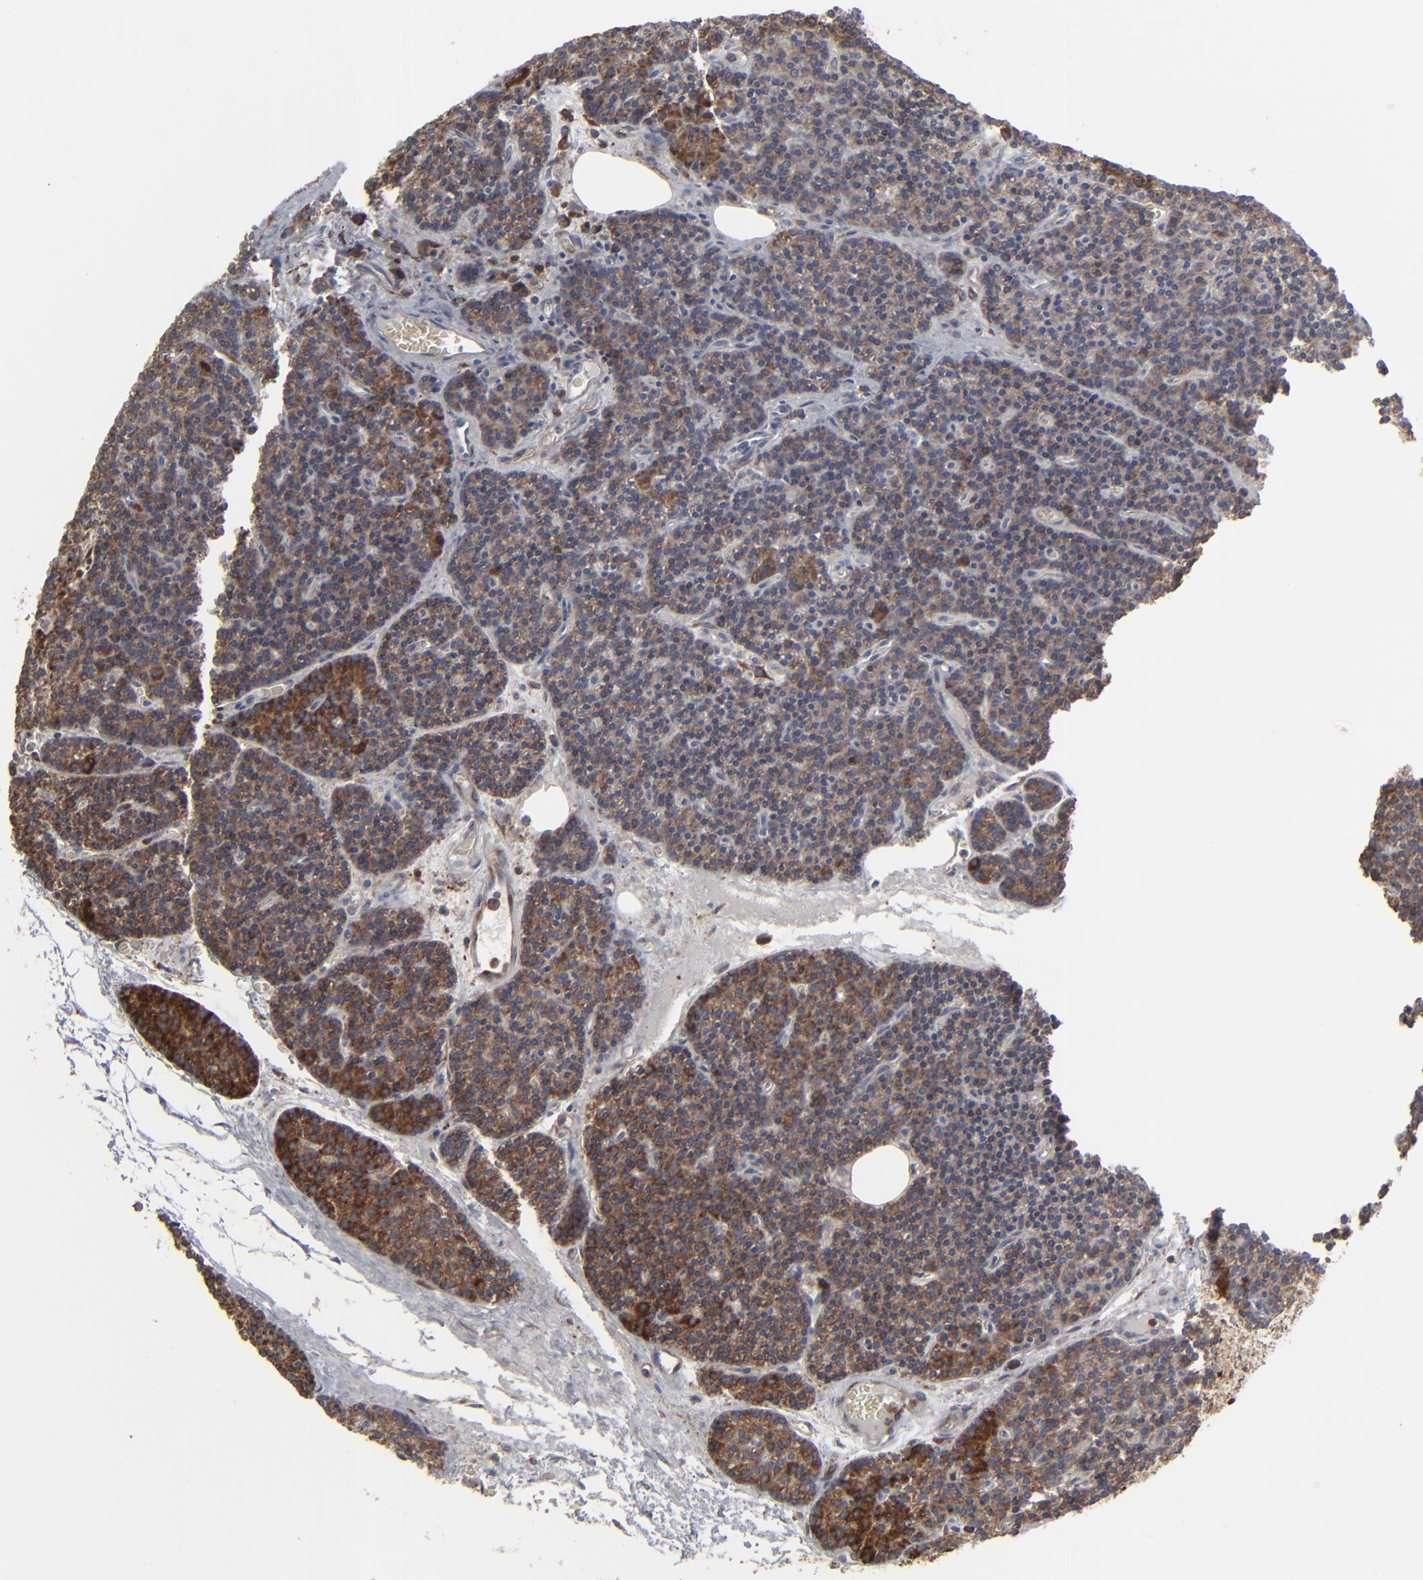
{"staining": {"intensity": "strong", "quantity": ">75%", "location": "cytoplasmic/membranous"}, "tissue": "parathyroid gland", "cell_type": "Glandular cells", "image_type": "normal", "snomed": [{"axis": "morphology", "description": "Normal tissue, NOS"}, {"axis": "topography", "description": "Parathyroid gland"}], "caption": "Protein expression analysis of benign parathyroid gland exhibits strong cytoplasmic/membranous positivity in approximately >75% of glandular cells. The staining is performed using DAB brown chromogen to label protein expression. The nuclei are counter-stained blue using hematoxylin.", "gene": "NME1", "patient": {"sex": "male", "age": 57}}